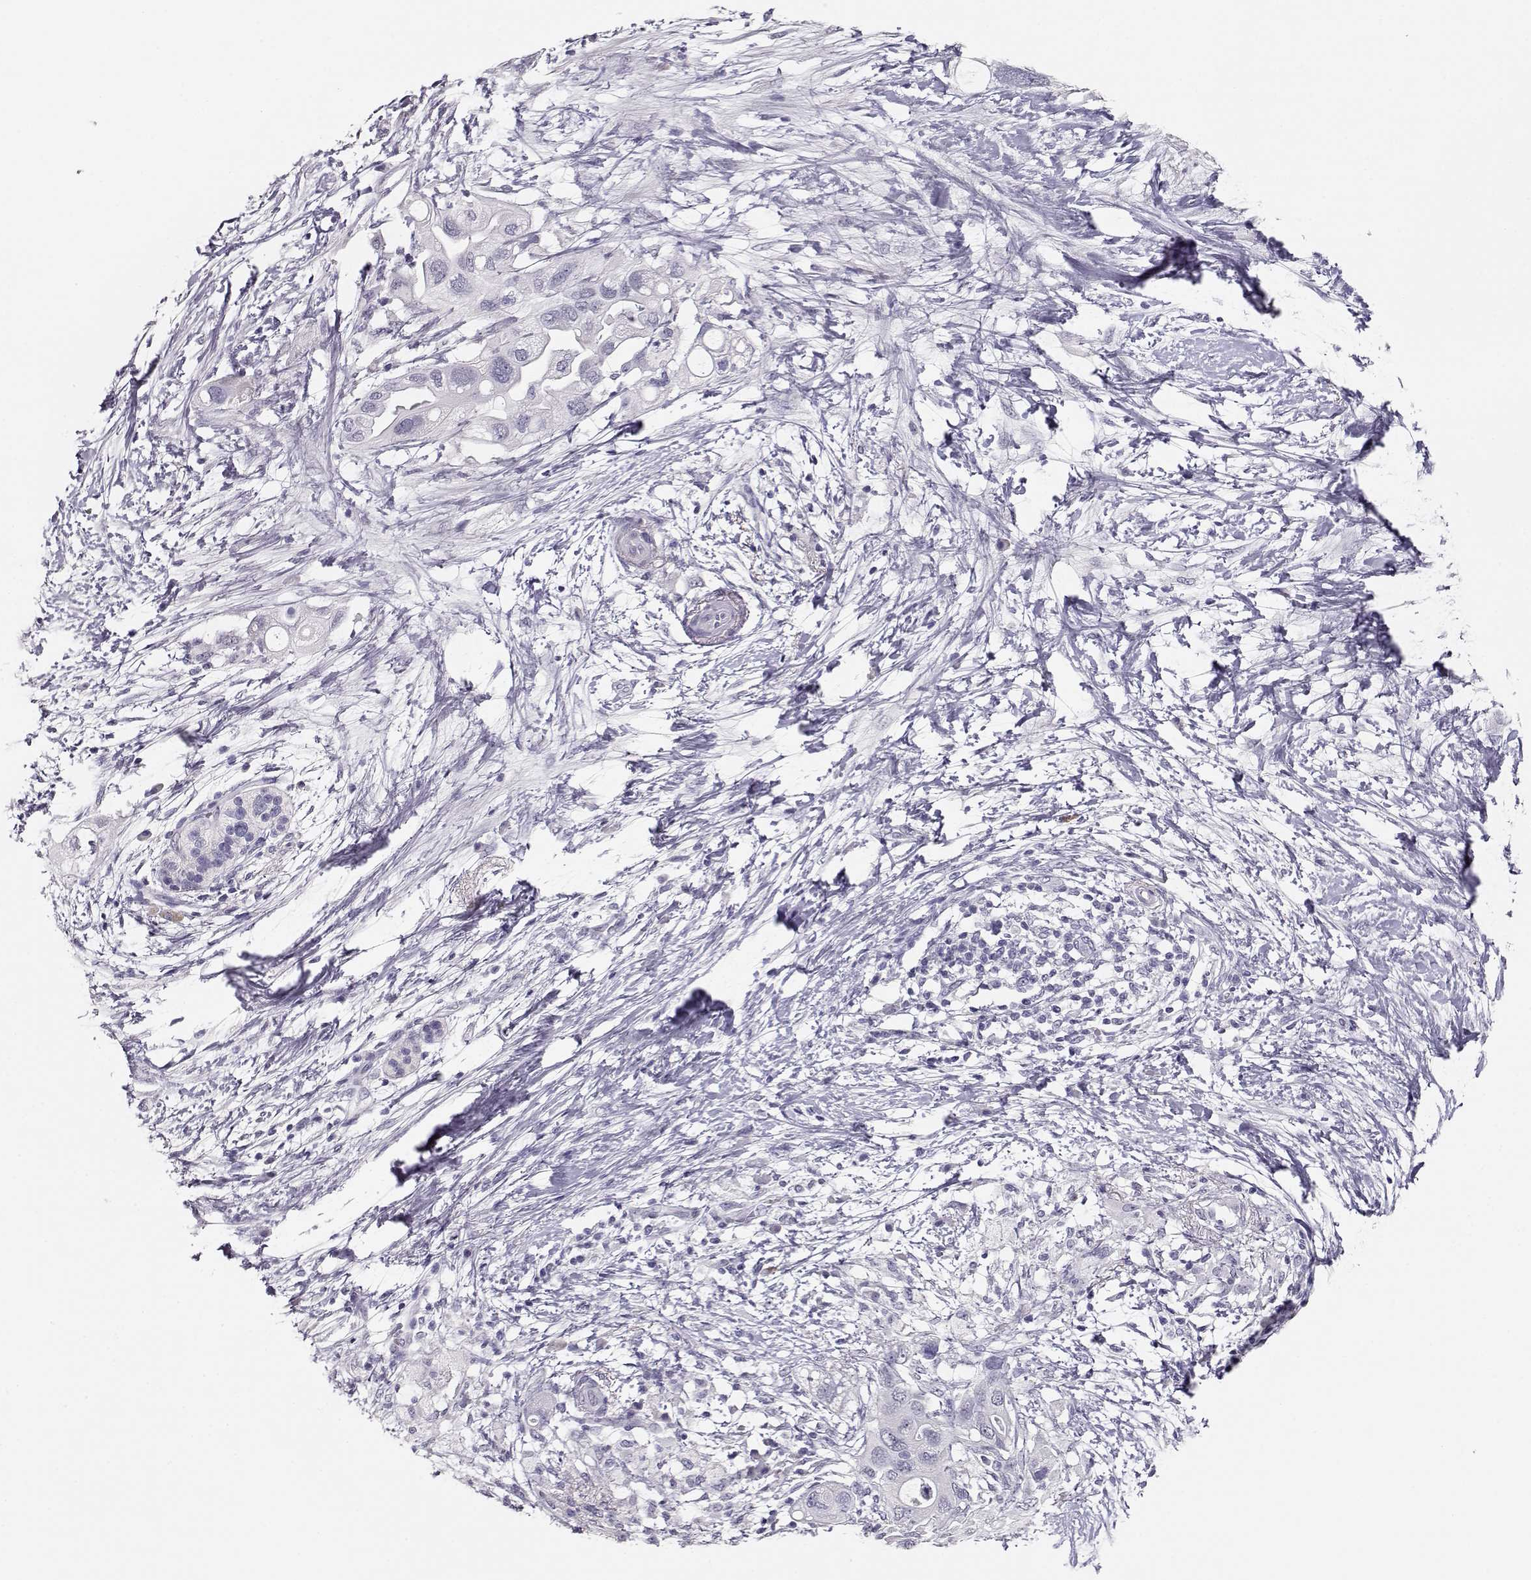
{"staining": {"intensity": "negative", "quantity": "none", "location": "none"}, "tissue": "pancreatic cancer", "cell_type": "Tumor cells", "image_type": "cancer", "snomed": [{"axis": "morphology", "description": "Adenocarcinoma, NOS"}, {"axis": "topography", "description": "Pancreas"}], "caption": "Human pancreatic adenocarcinoma stained for a protein using immunohistochemistry displays no positivity in tumor cells.", "gene": "MAGEC1", "patient": {"sex": "female", "age": 72}}